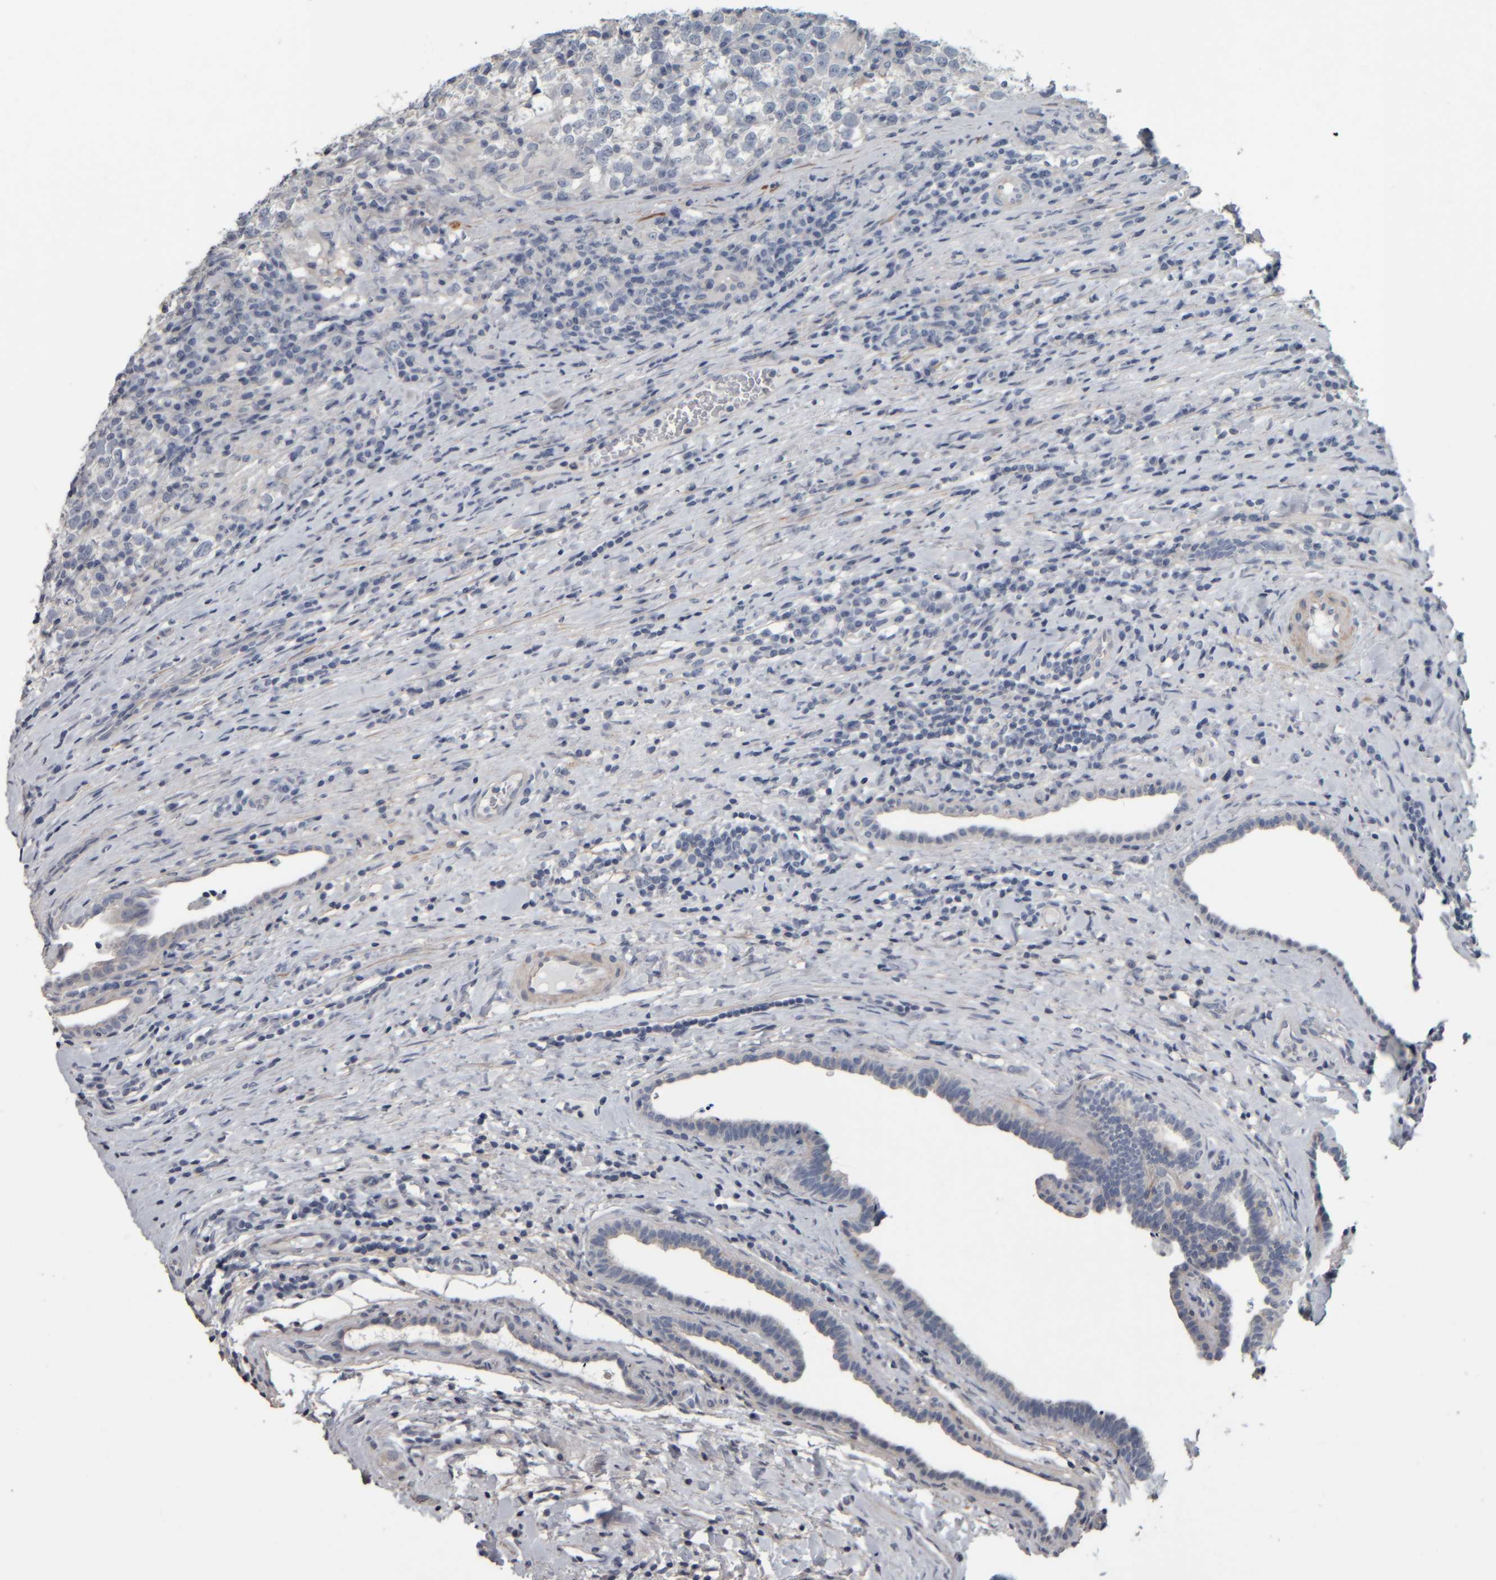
{"staining": {"intensity": "negative", "quantity": "none", "location": "none"}, "tissue": "testis cancer", "cell_type": "Tumor cells", "image_type": "cancer", "snomed": [{"axis": "morphology", "description": "Normal tissue, NOS"}, {"axis": "morphology", "description": "Seminoma, NOS"}, {"axis": "topography", "description": "Testis"}], "caption": "This is a image of immunohistochemistry (IHC) staining of testis seminoma, which shows no staining in tumor cells. (Immunohistochemistry (ihc), brightfield microscopy, high magnification).", "gene": "CAVIN4", "patient": {"sex": "male", "age": 43}}